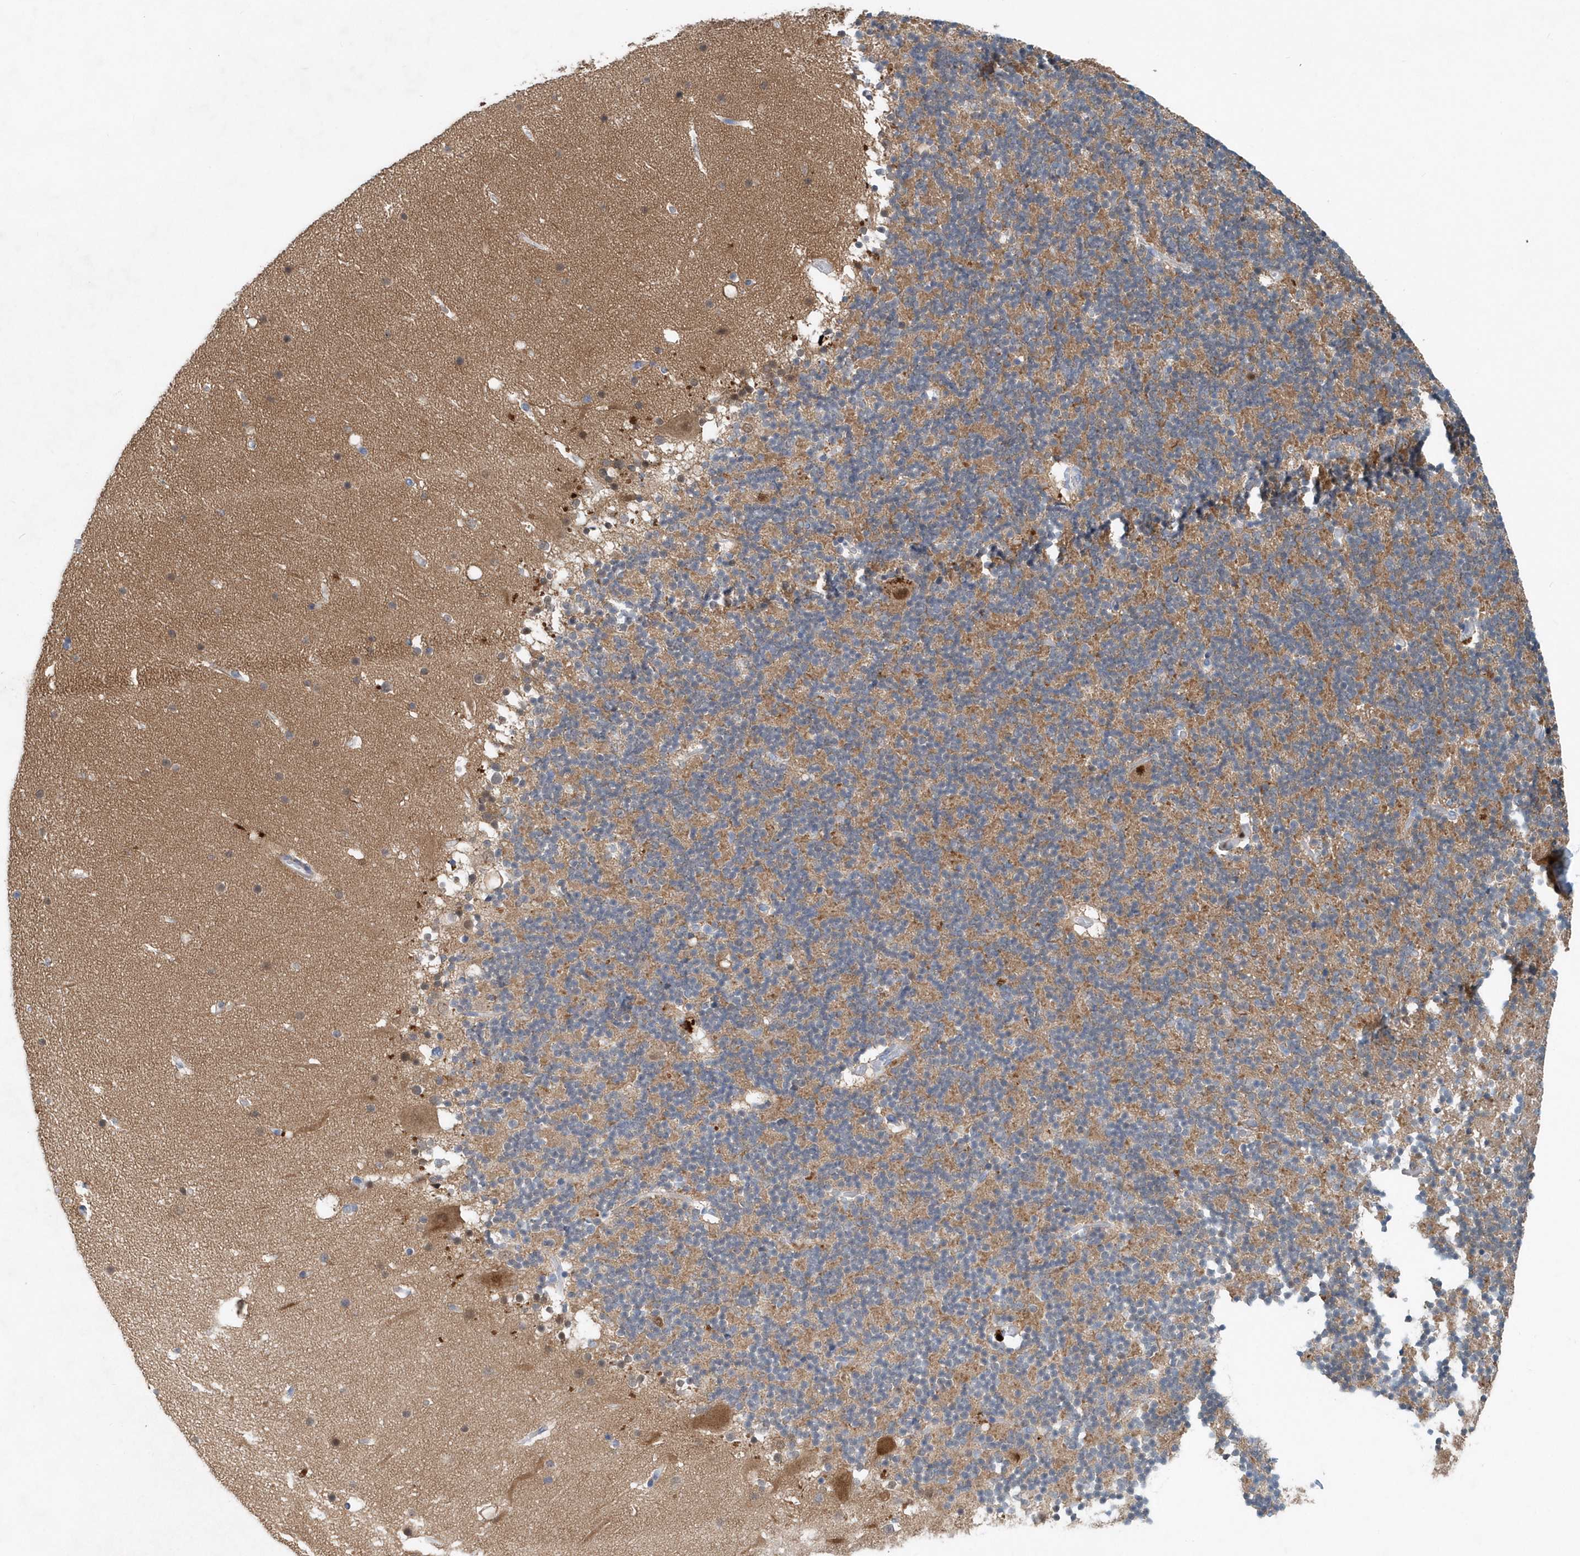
{"staining": {"intensity": "weak", "quantity": ">75%", "location": "cytoplasmic/membranous"}, "tissue": "cerebellum", "cell_type": "Cells in granular layer", "image_type": "normal", "snomed": [{"axis": "morphology", "description": "Normal tissue, NOS"}, {"axis": "topography", "description": "Cerebellum"}], "caption": "This is a photomicrograph of immunohistochemistry (IHC) staining of unremarkable cerebellum, which shows weak staining in the cytoplasmic/membranous of cells in granular layer.", "gene": "PFN2", "patient": {"sex": "male", "age": 57}}